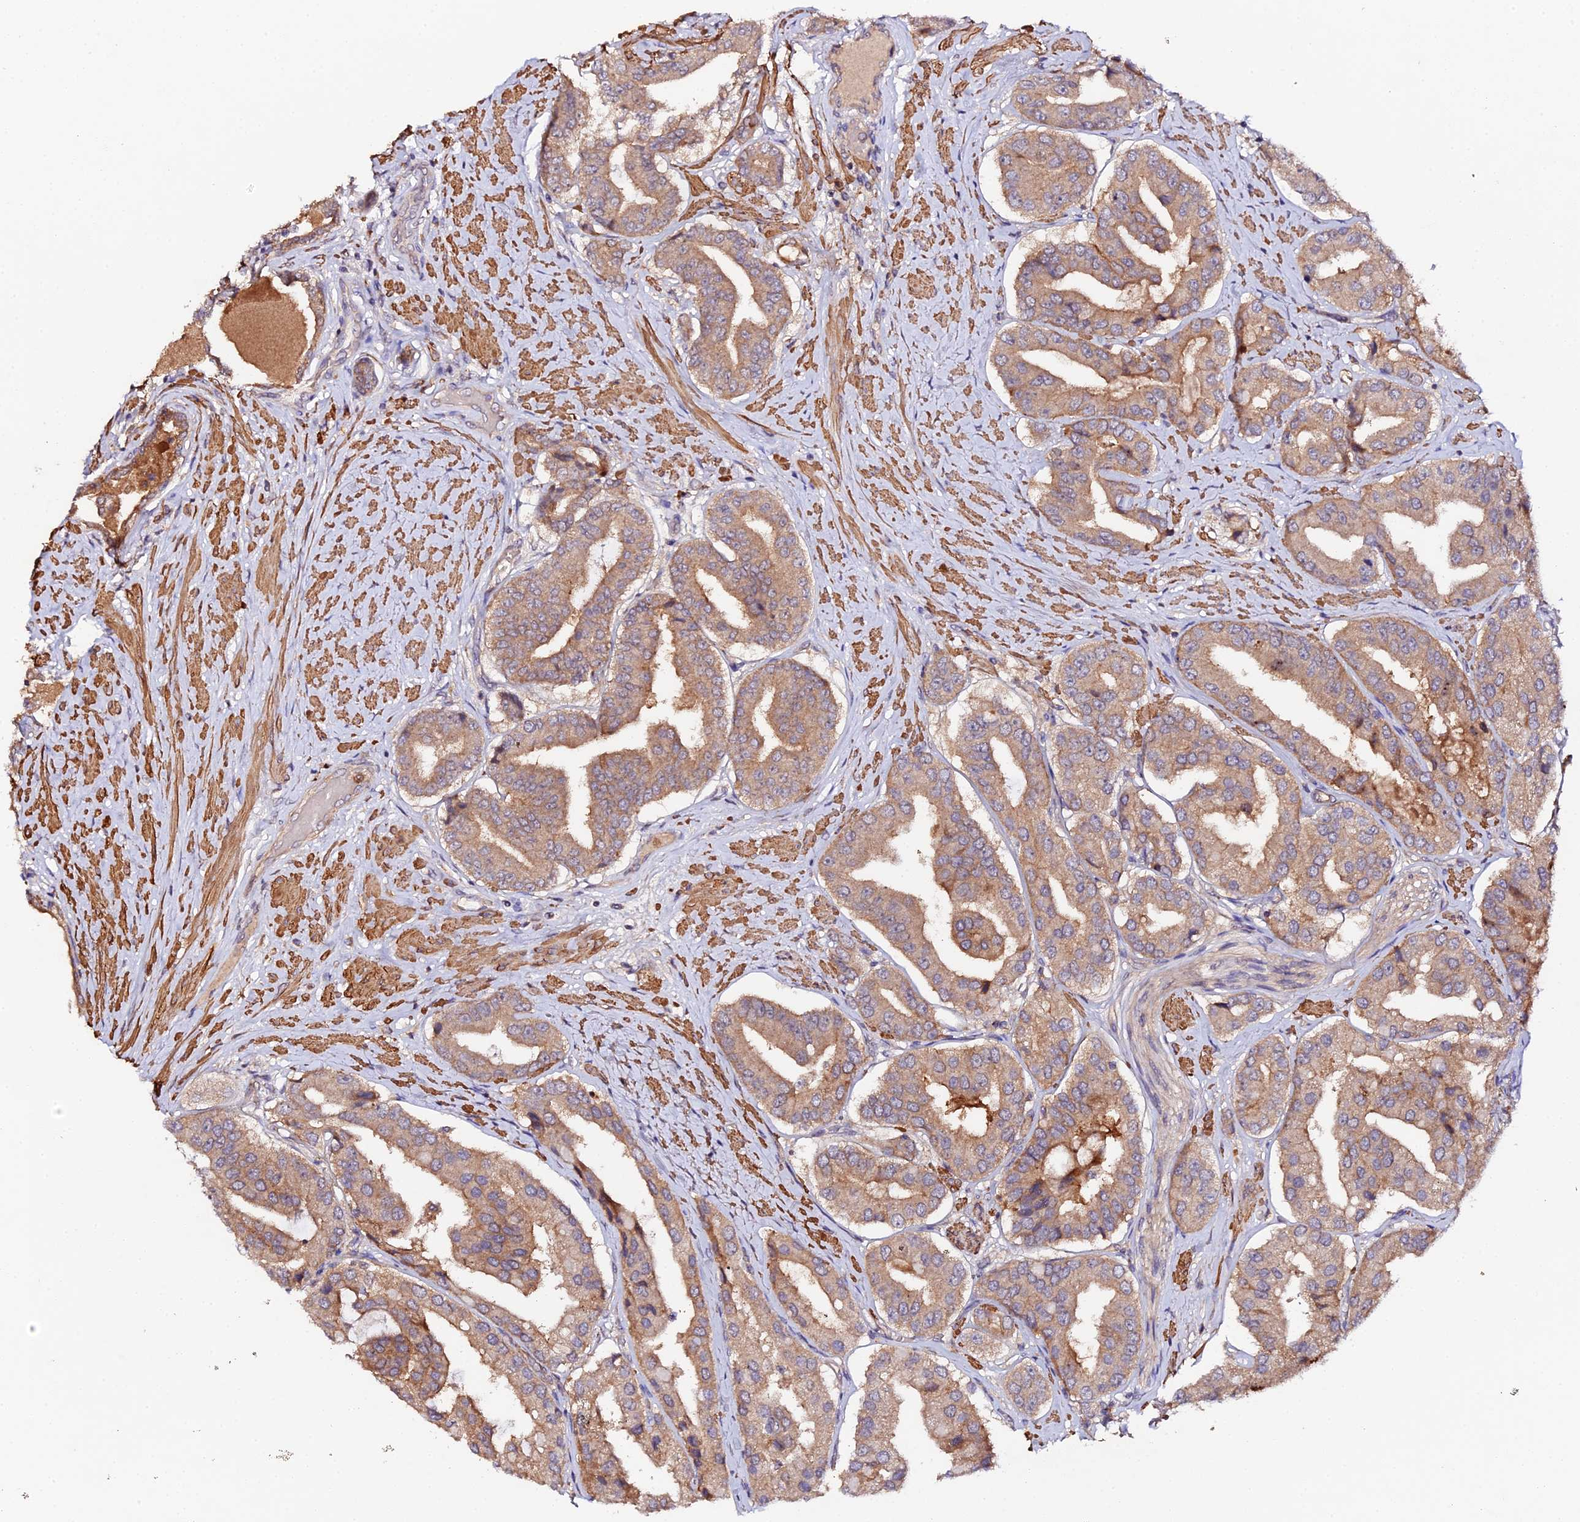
{"staining": {"intensity": "moderate", "quantity": ">75%", "location": "cytoplasmic/membranous"}, "tissue": "prostate cancer", "cell_type": "Tumor cells", "image_type": "cancer", "snomed": [{"axis": "morphology", "description": "Adenocarcinoma, High grade"}, {"axis": "topography", "description": "Prostate"}], "caption": "A medium amount of moderate cytoplasmic/membranous expression is present in about >75% of tumor cells in prostate cancer (adenocarcinoma (high-grade)) tissue.", "gene": "TRIM26", "patient": {"sex": "male", "age": 63}}